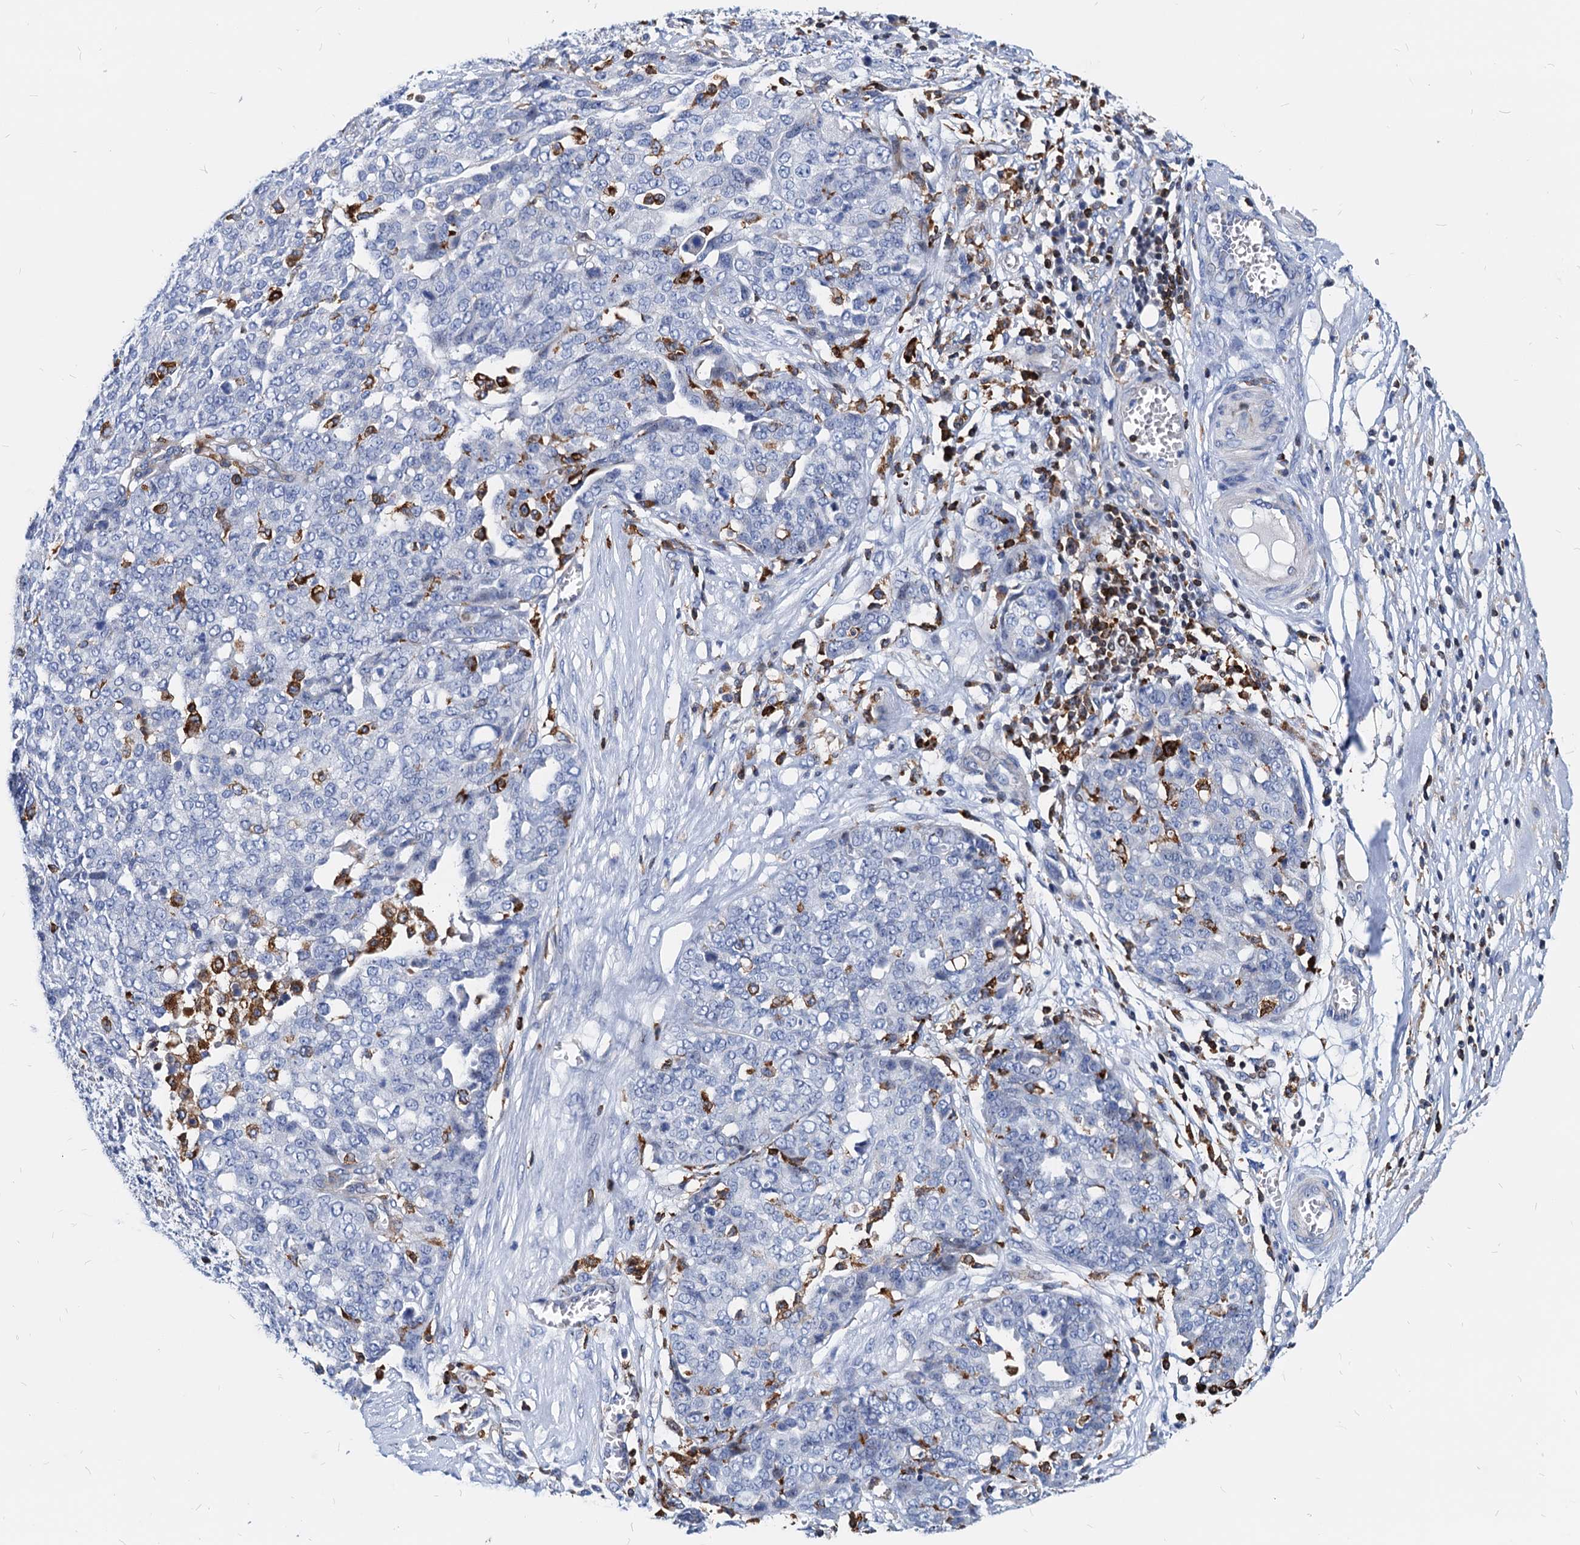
{"staining": {"intensity": "negative", "quantity": "none", "location": "none"}, "tissue": "ovarian cancer", "cell_type": "Tumor cells", "image_type": "cancer", "snomed": [{"axis": "morphology", "description": "Cystadenocarcinoma, serous, NOS"}, {"axis": "topography", "description": "Soft tissue"}, {"axis": "topography", "description": "Ovary"}], "caption": "Immunohistochemical staining of ovarian cancer (serous cystadenocarcinoma) shows no significant staining in tumor cells.", "gene": "LCP2", "patient": {"sex": "female", "age": 57}}